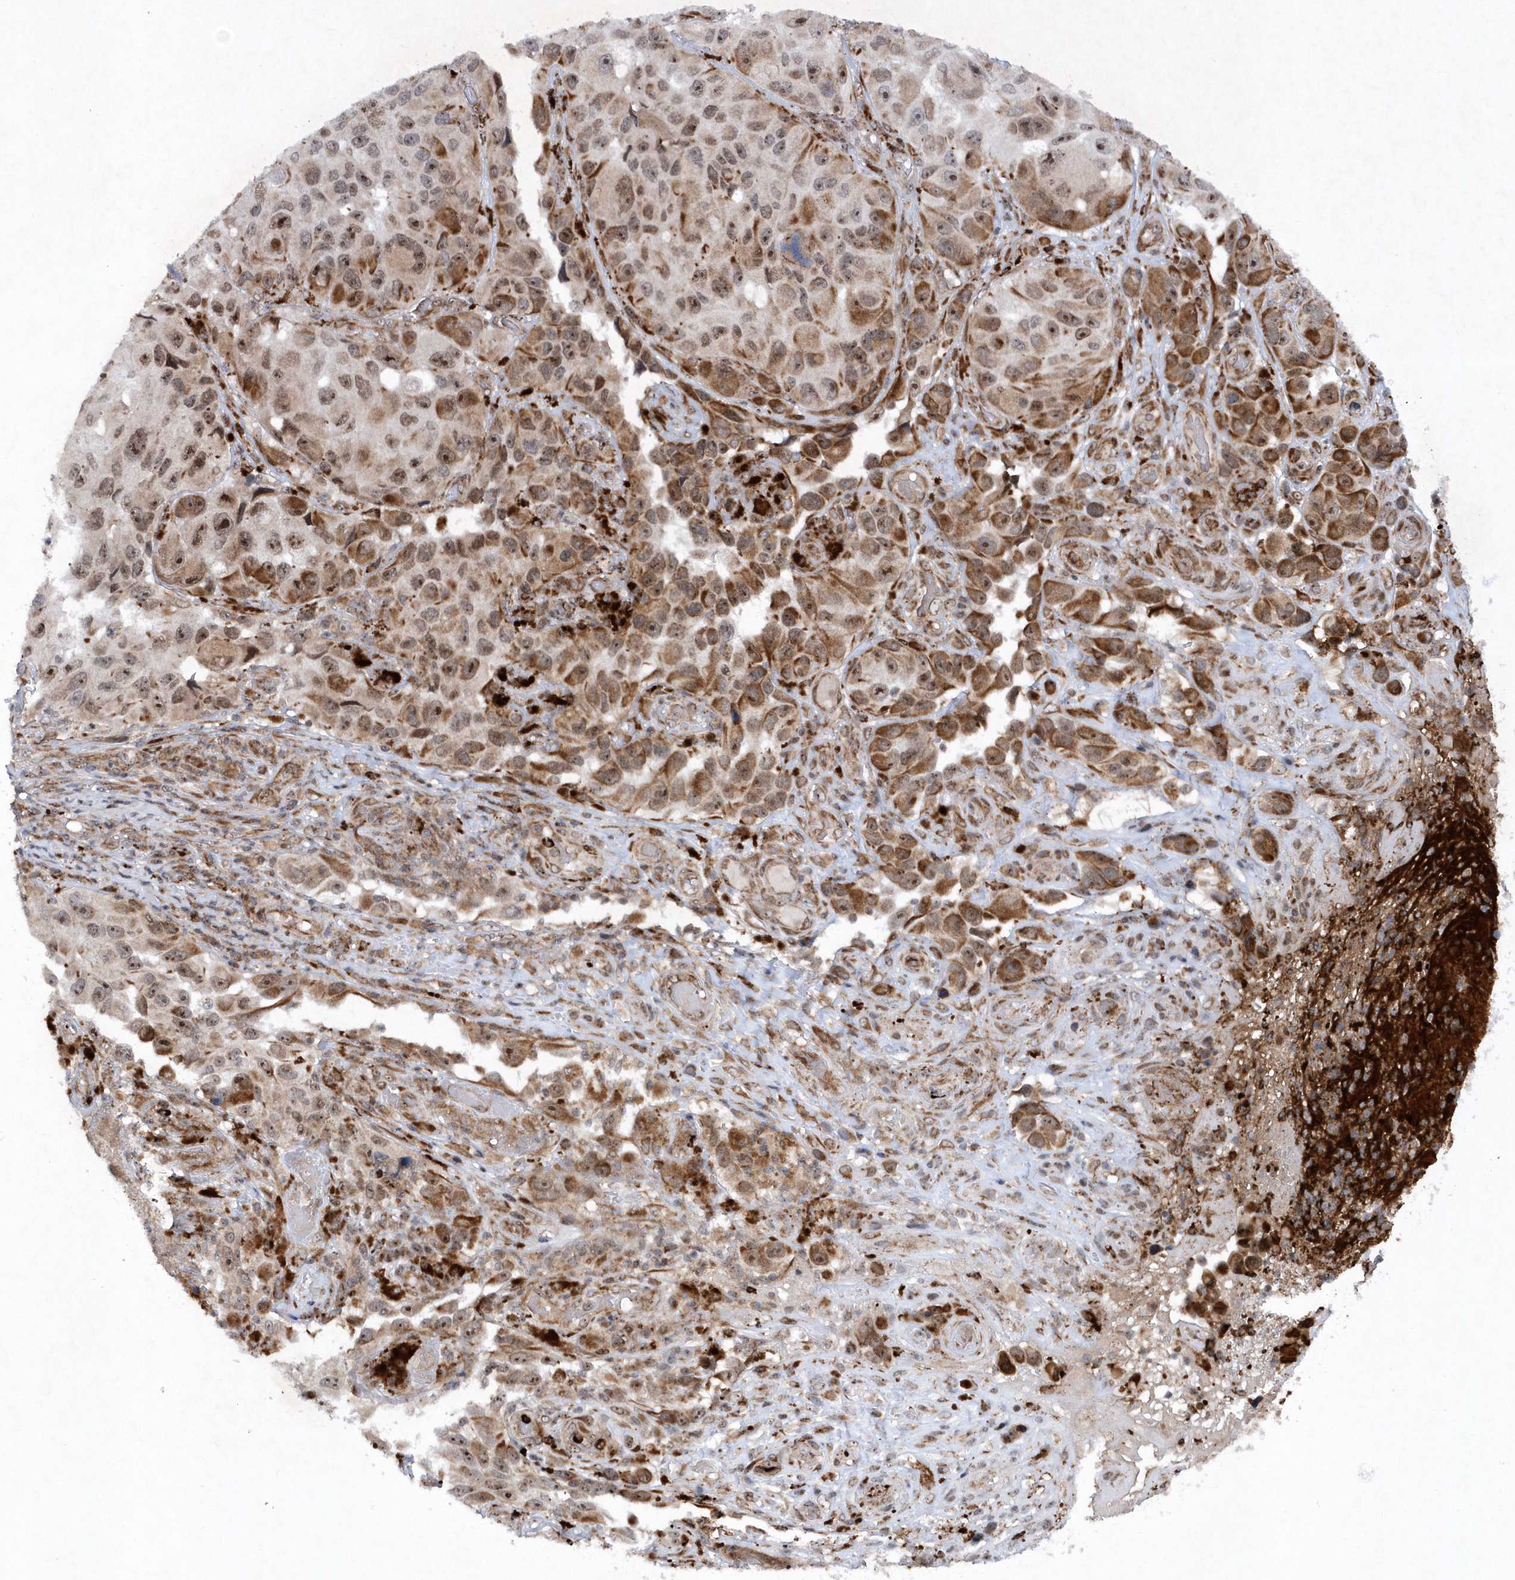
{"staining": {"intensity": "moderate", "quantity": ">75%", "location": "cytoplasmic/membranous,nuclear"}, "tissue": "melanoma", "cell_type": "Tumor cells", "image_type": "cancer", "snomed": [{"axis": "morphology", "description": "Malignant melanoma, NOS"}, {"axis": "topography", "description": "Skin"}], "caption": "Immunohistochemical staining of human melanoma displays medium levels of moderate cytoplasmic/membranous and nuclear protein positivity in about >75% of tumor cells. The protein is shown in brown color, while the nuclei are stained blue.", "gene": "SOWAHB", "patient": {"sex": "female", "age": 73}}